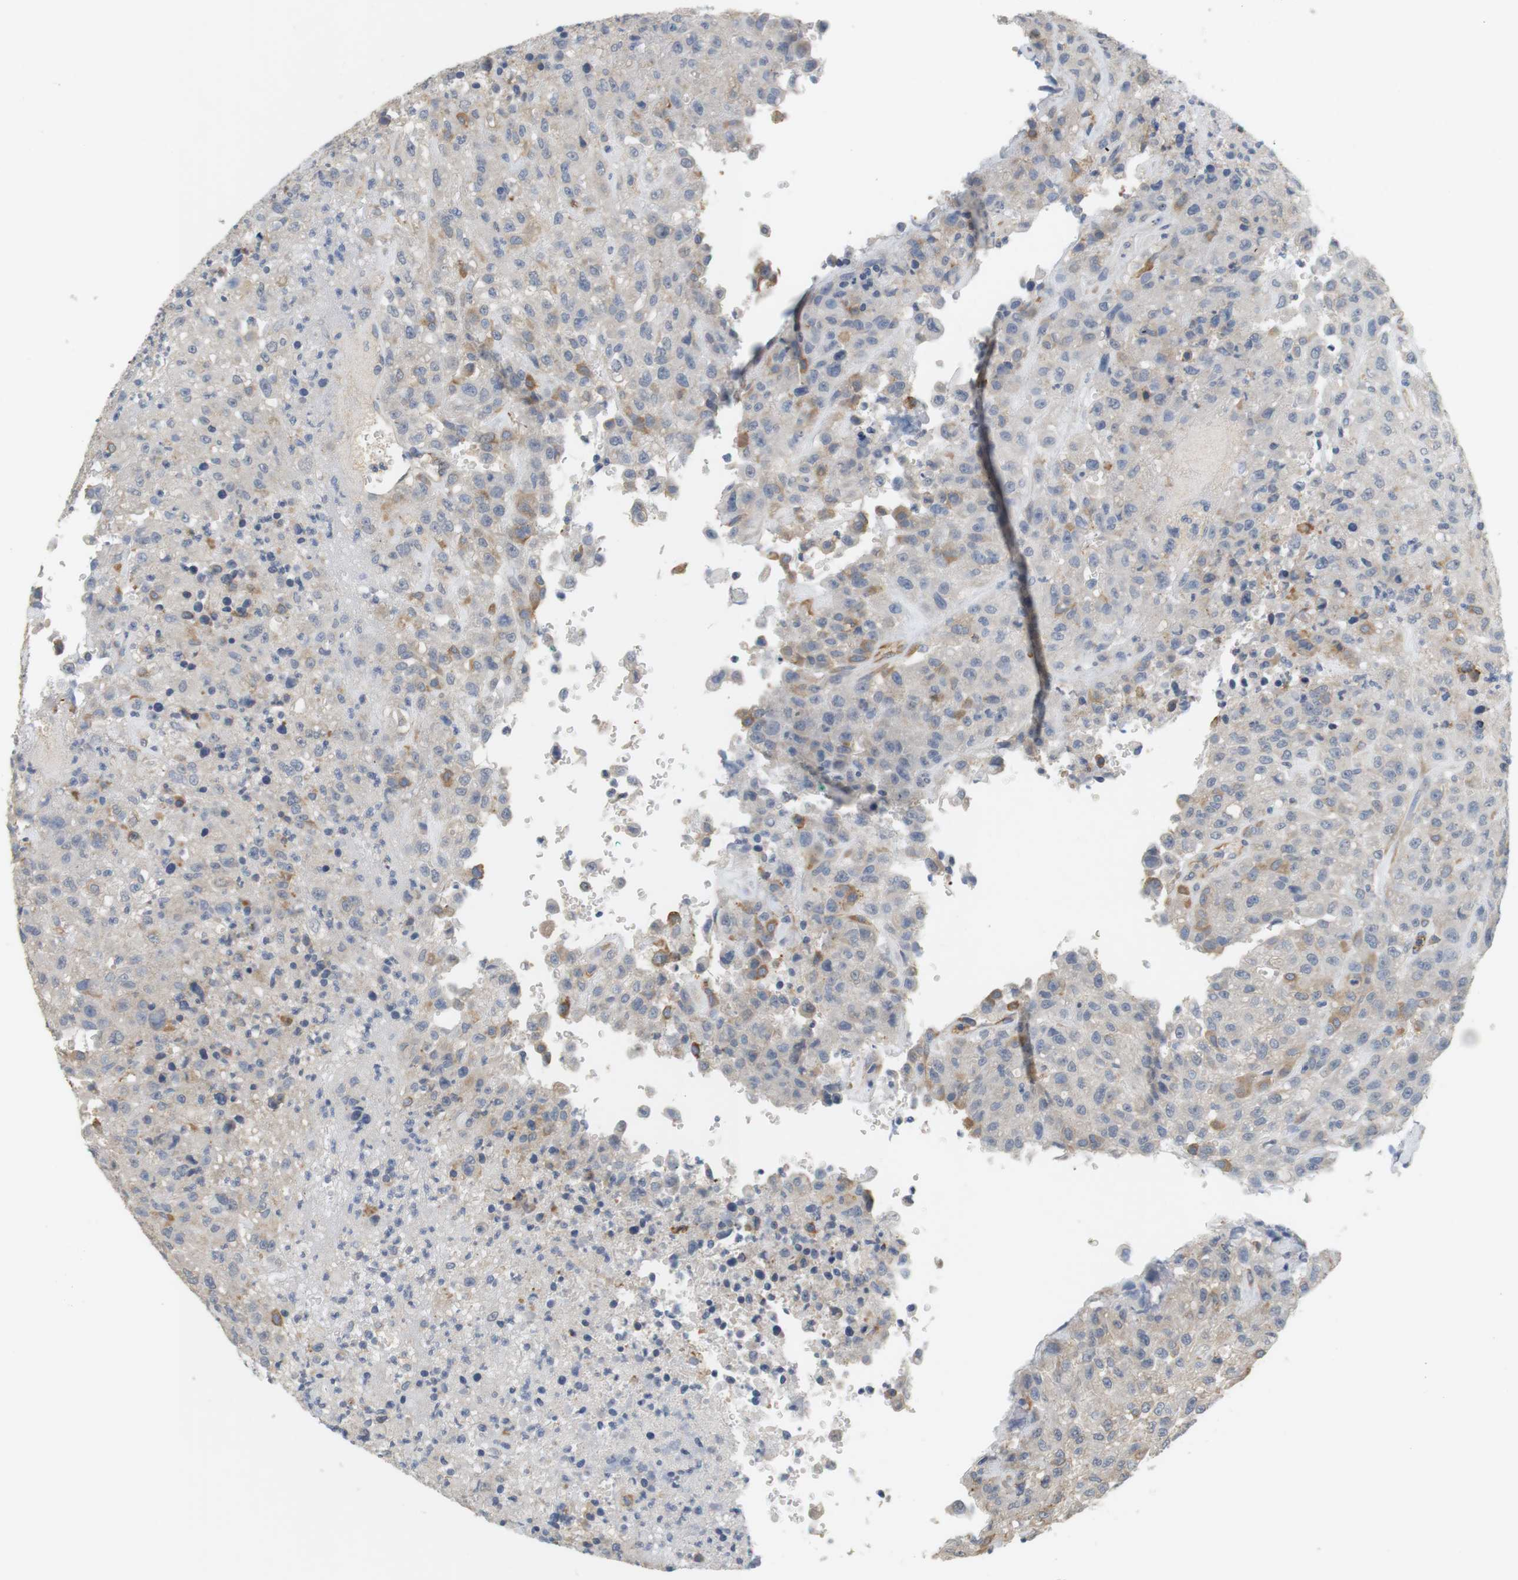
{"staining": {"intensity": "moderate", "quantity": "<25%", "location": "cytoplasmic/membranous"}, "tissue": "urothelial cancer", "cell_type": "Tumor cells", "image_type": "cancer", "snomed": [{"axis": "morphology", "description": "Urothelial carcinoma, High grade"}, {"axis": "topography", "description": "Urinary bladder"}], "caption": "Protein expression analysis of urothelial cancer reveals moderate cytoplasmic/membranous expression in approximately <25% of tumor cells.", "gene": "OSR1", "patient": {"sex": "male", "age": 46}}